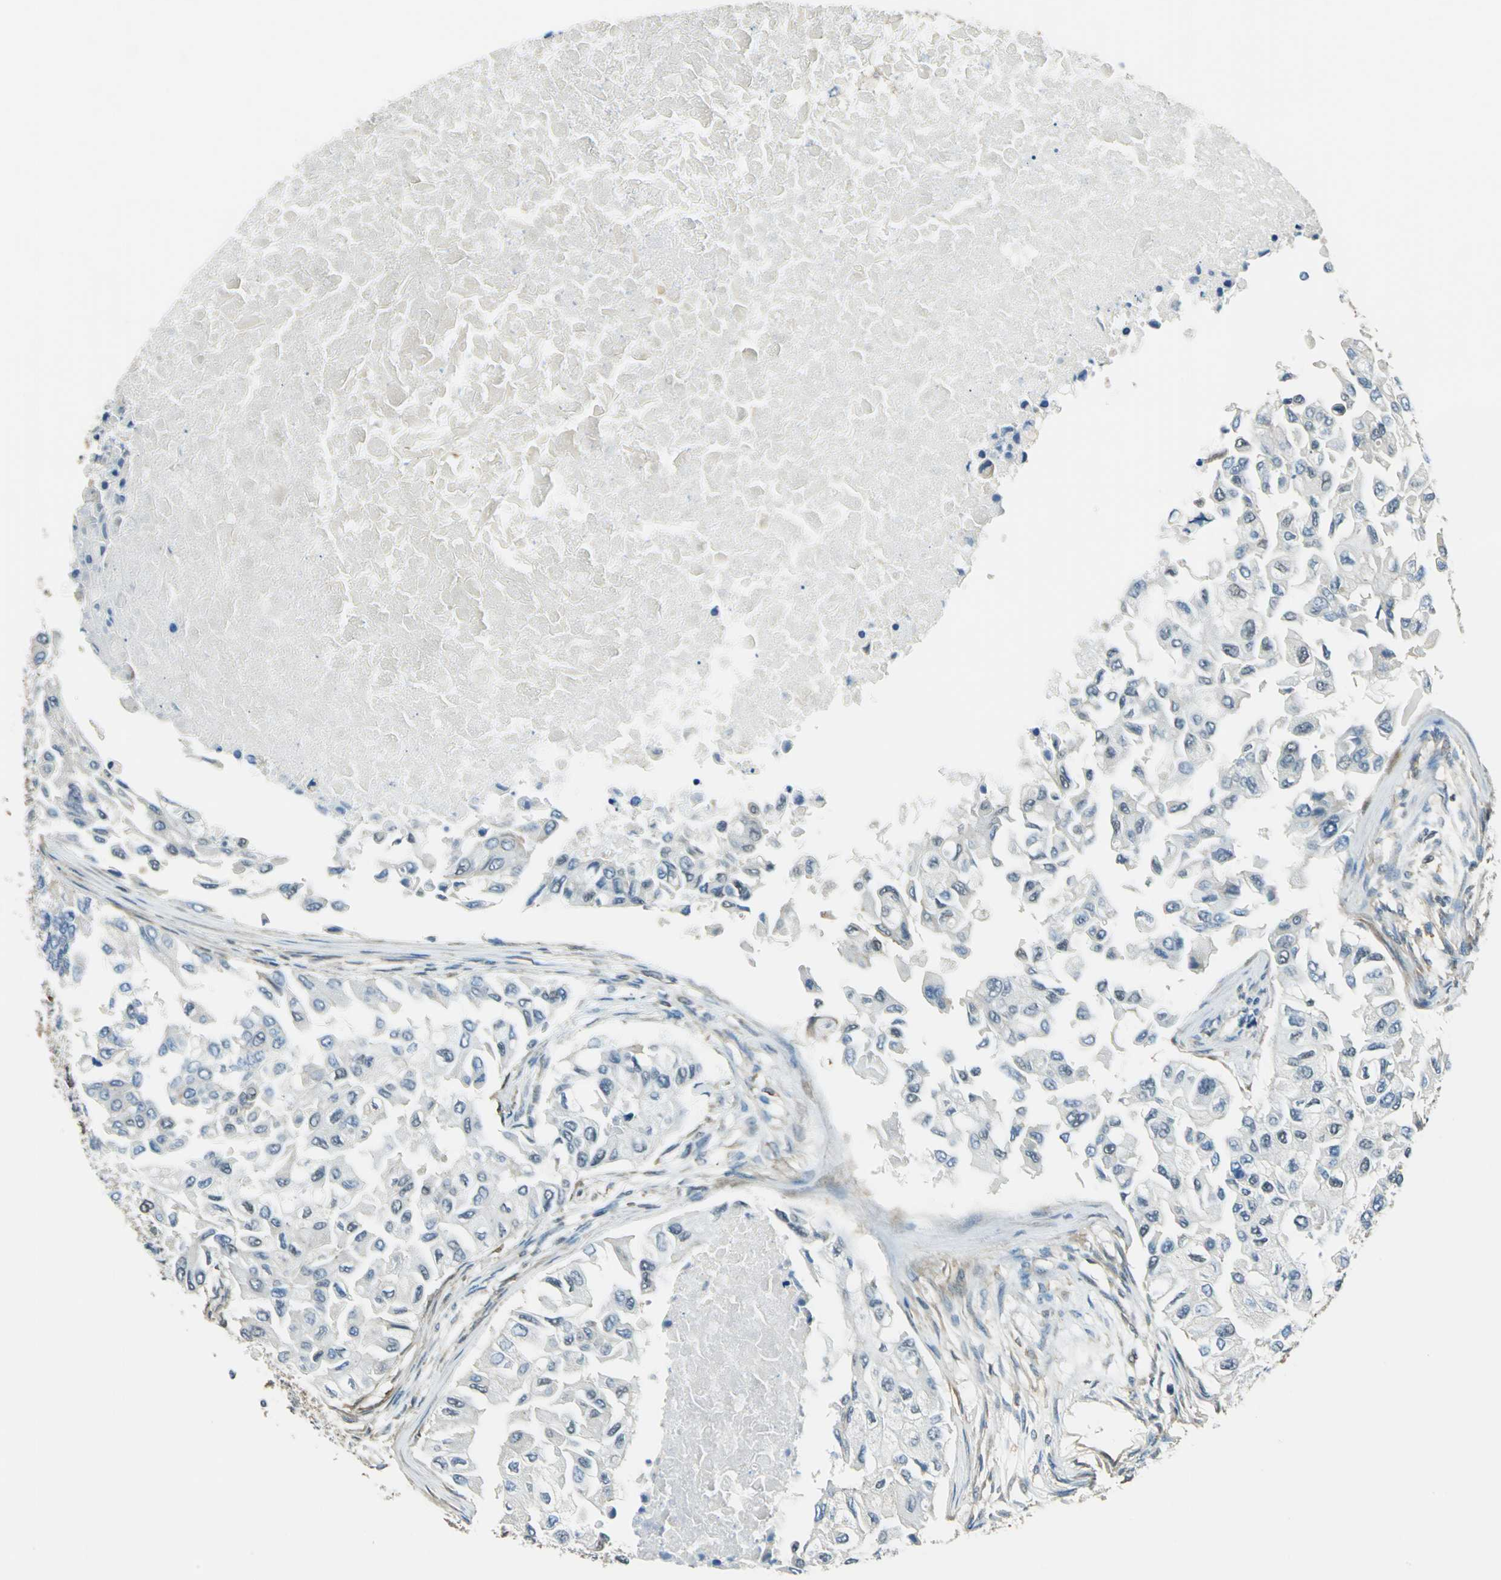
{"staining": {"intensity": "weak", "quantity": "<25%", "location": "cytoplasmic/membranous,nuclear"}, "tissue": "breast cancer", "cell_type": "Tumor cells", "image_type": "cancer", "snomed": [{"axis": "morphology", "description": "Normal tissue, NOS"}, {"axis": "morphology", "description": "Duct carcinoma"}, {"axis": "topography", "description": "Breast"}], "caption": "The immunohistochemistry image has no significant positivity in tumor cells of breast cancer tissue.", "gene": "ARPC3", "patient": {"sex": "female", "age": 49}}